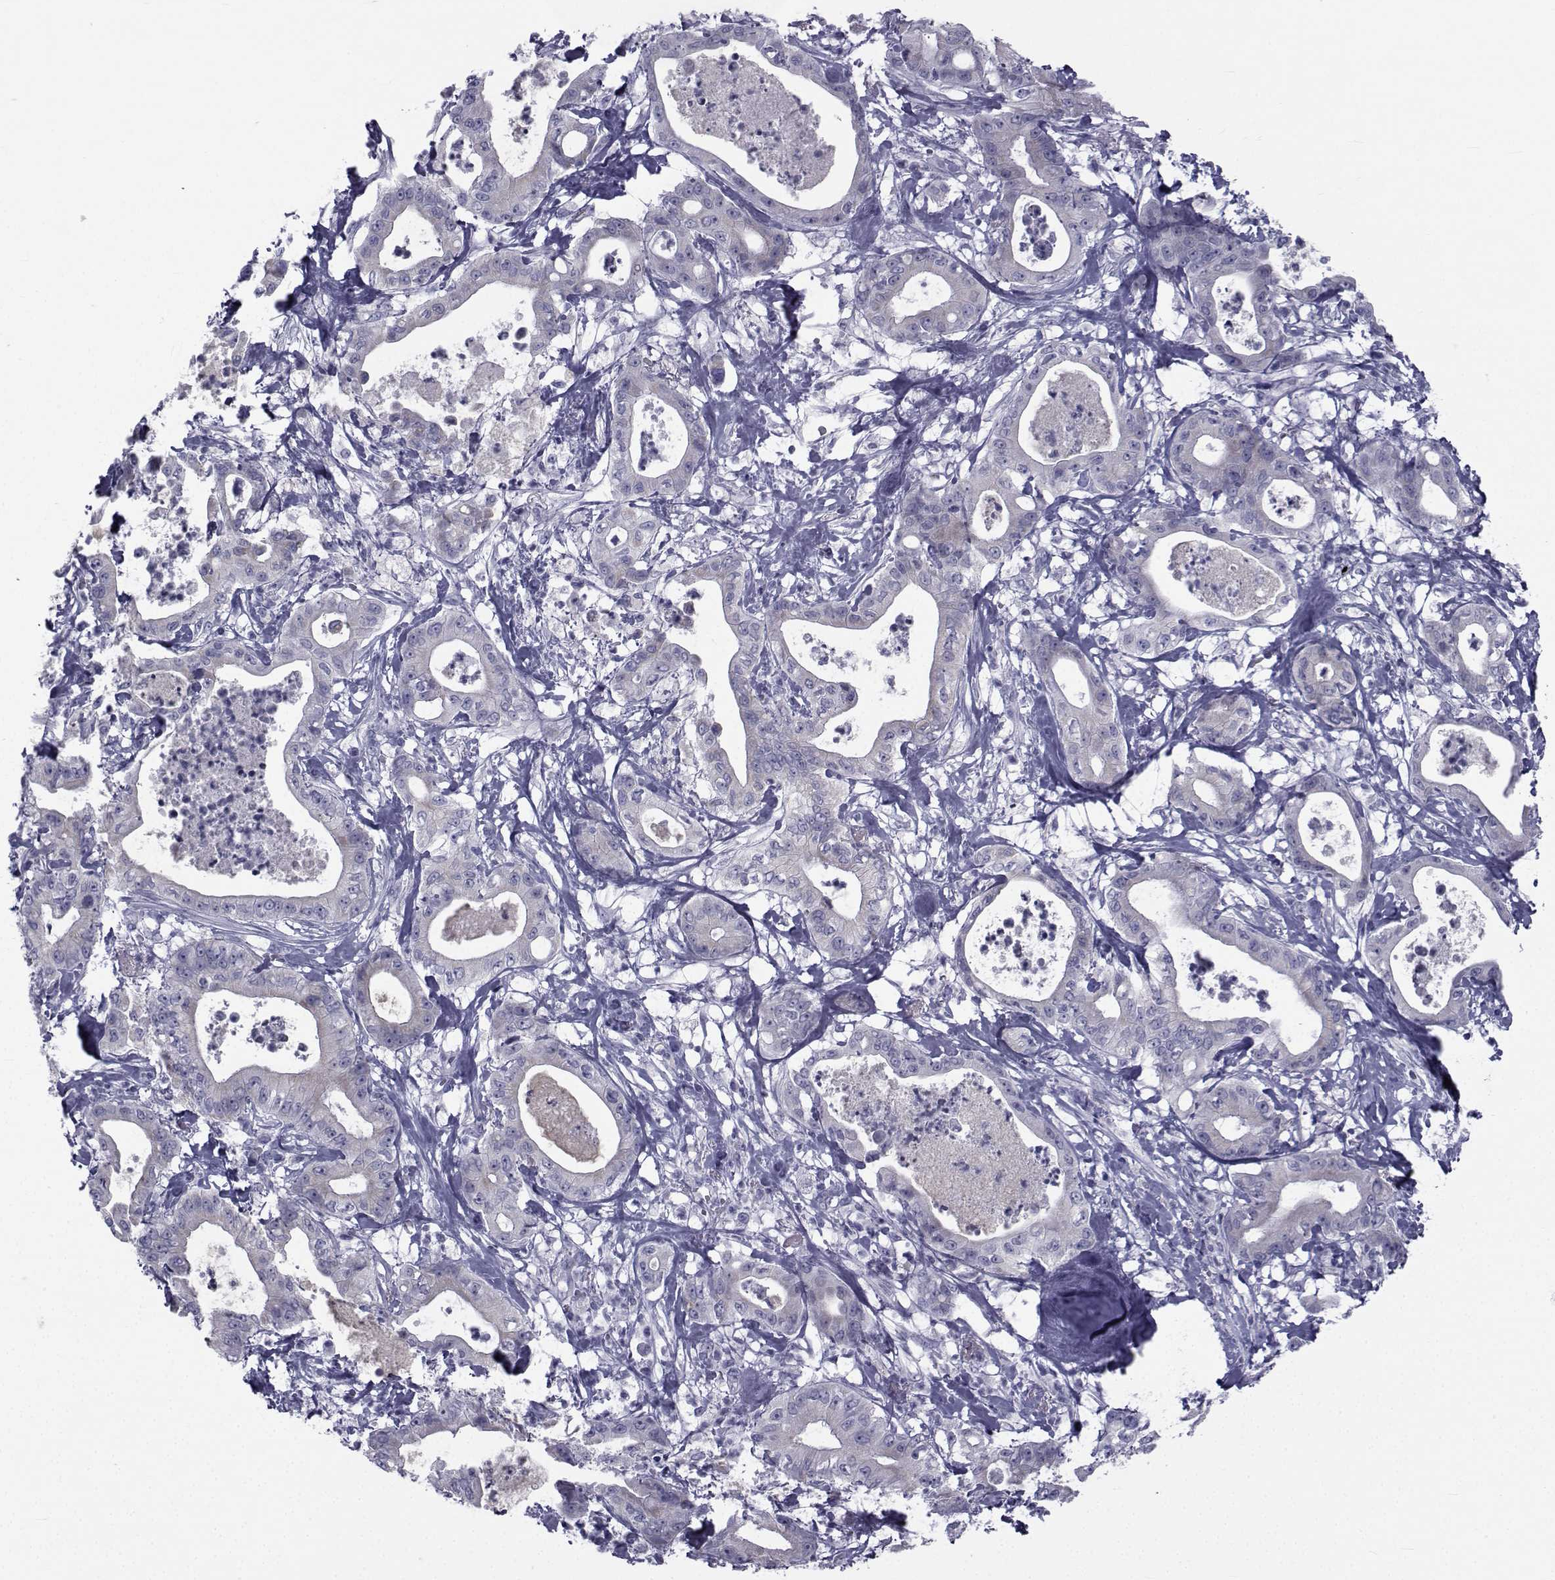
{"staining": {"intensity": "negative", "quantity": "none", "location": "none"}, "tissue": "pancreatic cancer", "cell_type": "Tumor cells", "image_type": "cancer", "snomed": [{"axis": "morphology", "description": "Adenocarcinoma, NOS"}, {"axis": "topography", "description": "Pancreas"}], "caption": "Immunohistochemistry photomicrograph of neoplastic tissue: human adenocarcinoma (pancreatic) stained with DAB (3,3'-diaminobenzidine) shows no significant protein expression in tumor cells.", "gene": "FDXR", "patient": {"sex": "male", "age": 71}}